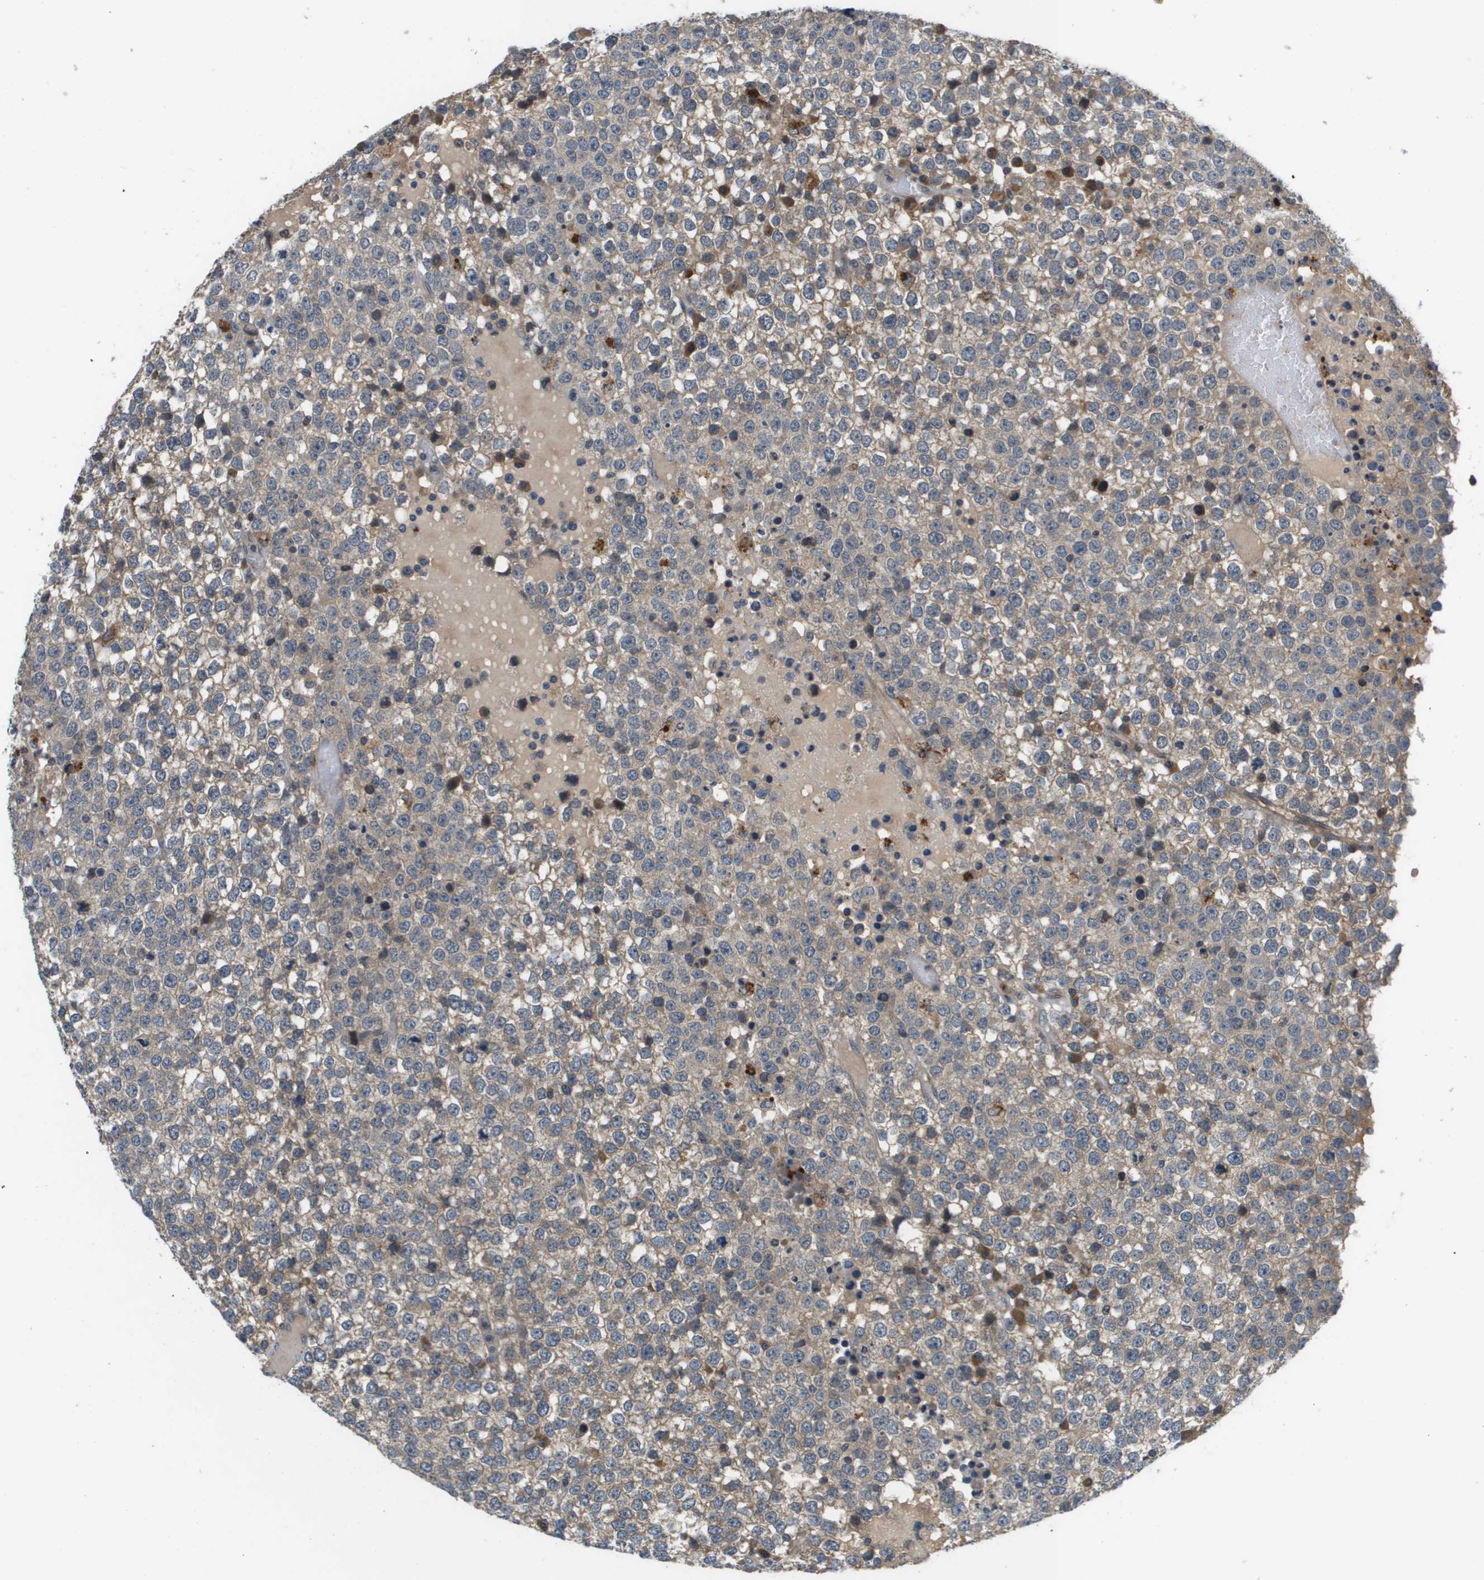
{"staining": {"intensity": "moderate", "quantity": "25%-75%", "location": "cytoplasmic/membranous"}, "tissue": "testis cancer", "cell_type": "Tumor cells", "image_type": "cancer", "snomed": [{"axis": "morphology", "description": "Seminoma, NOS"}, {"axis": "topography", "description": "Testis"}], "caption": "This image reveals immunohistochemistry staining of human testis cancer (seminoma), with medium moderate cytoplasmic/membranous expression in approximately 25%-75% of tumor cells.", "gene": "SLC25A20", "patient": {"sex": "male", "age": 65}}